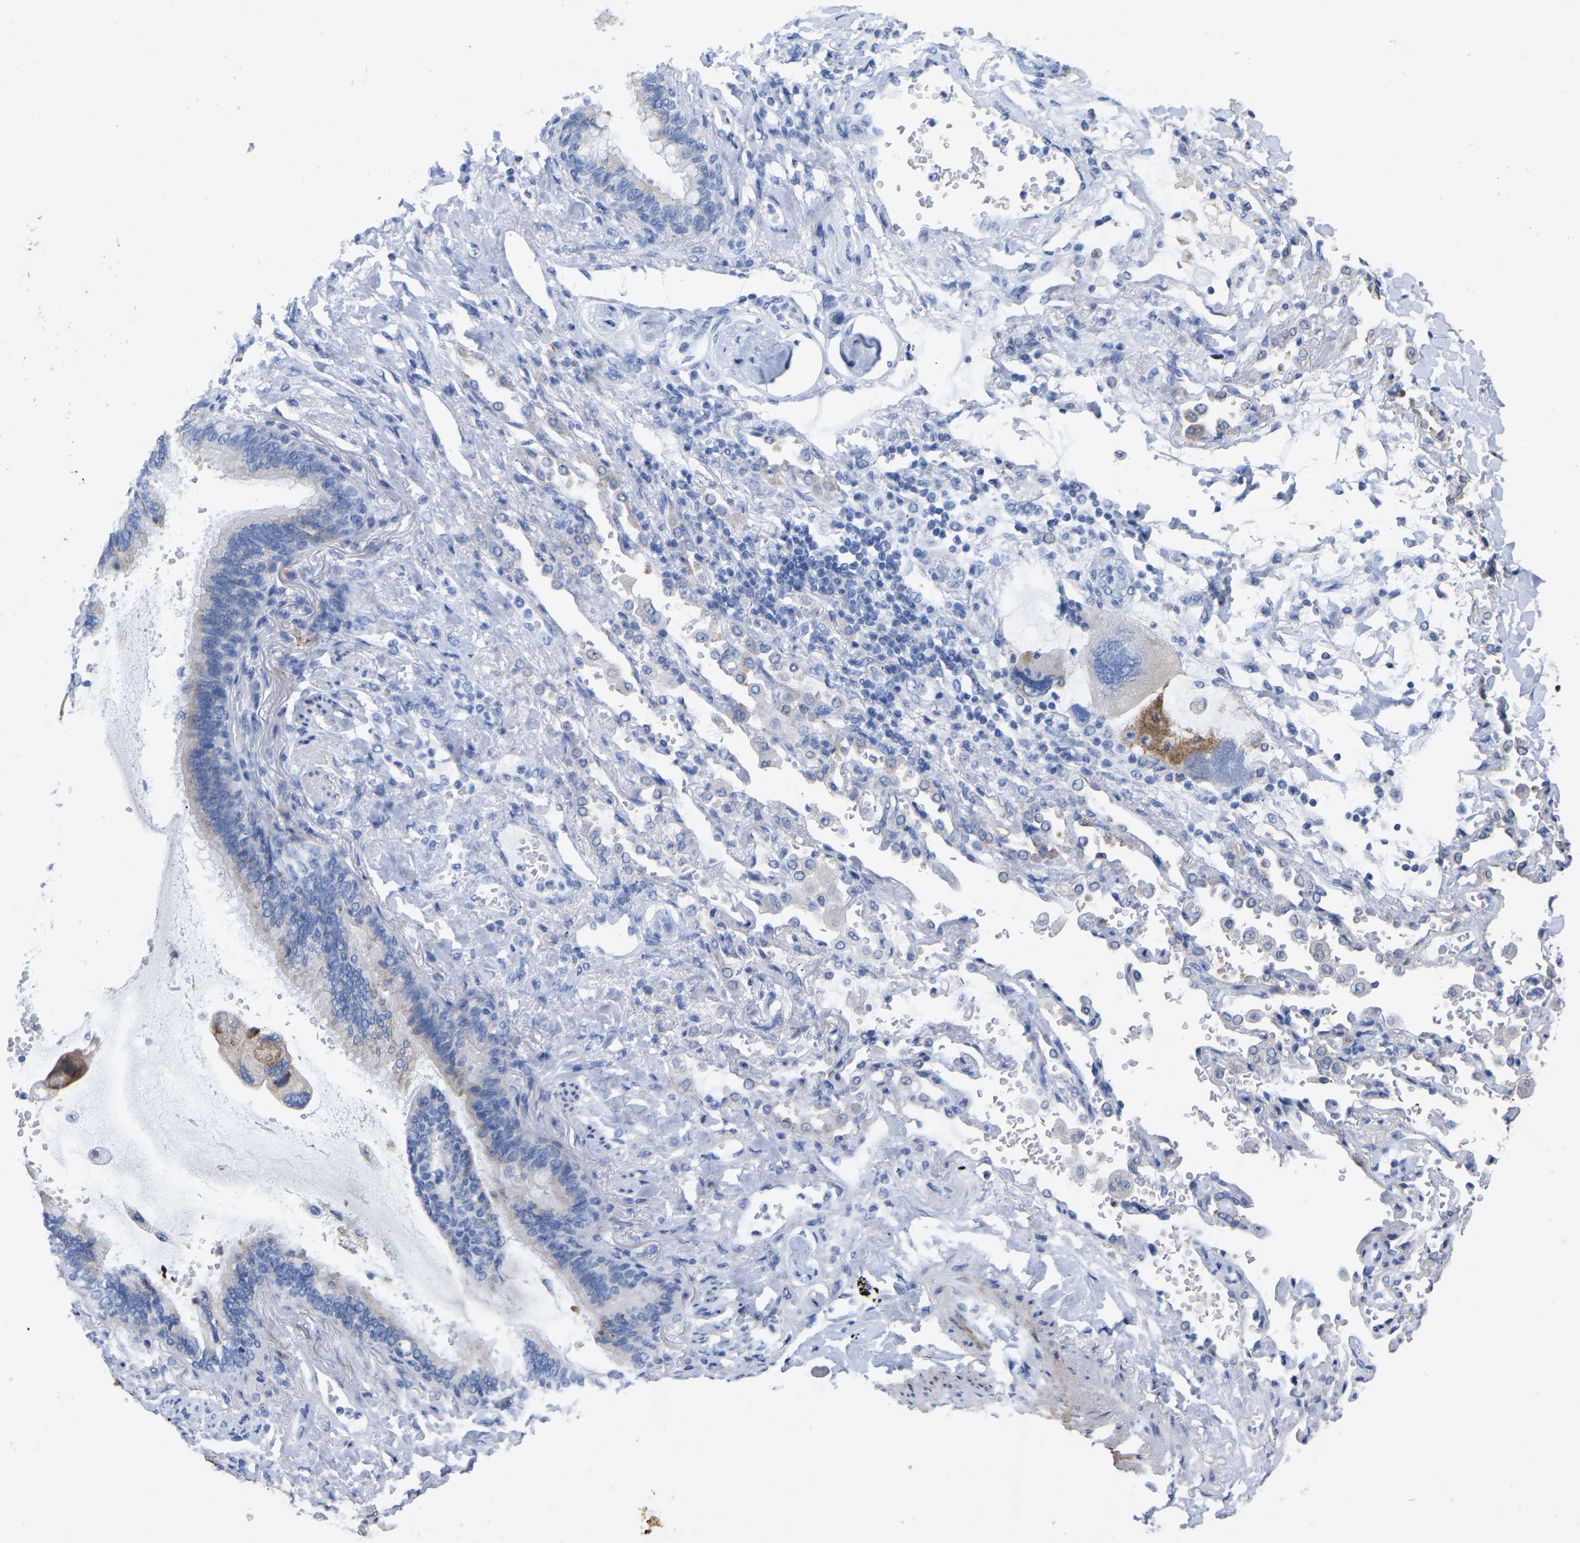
{"staining": {"intensity": "negative", "quantity": "none", "location": "none"}, "tissue": "lung cancer", "cell_type": "Tumor cells", "image_type": "cancer", "snomed": [{"axis": "morphology", "description": "Squamous cell carcinoma, NOS"}, {"axis": "topography", "description": "Lung"}], "caption": "Tumor cells show no significant staining in lung cancer (squamous cell carcinoma). Brightfield microscopy of immunohistochemistry (IHC) stained with DAB (3,3'-diaminobenzidine) (brown) and hematoxylin (blue), captured at high magnification.", "gene": "STRIP2", "patient": {"sex": "female", "age": 73}}